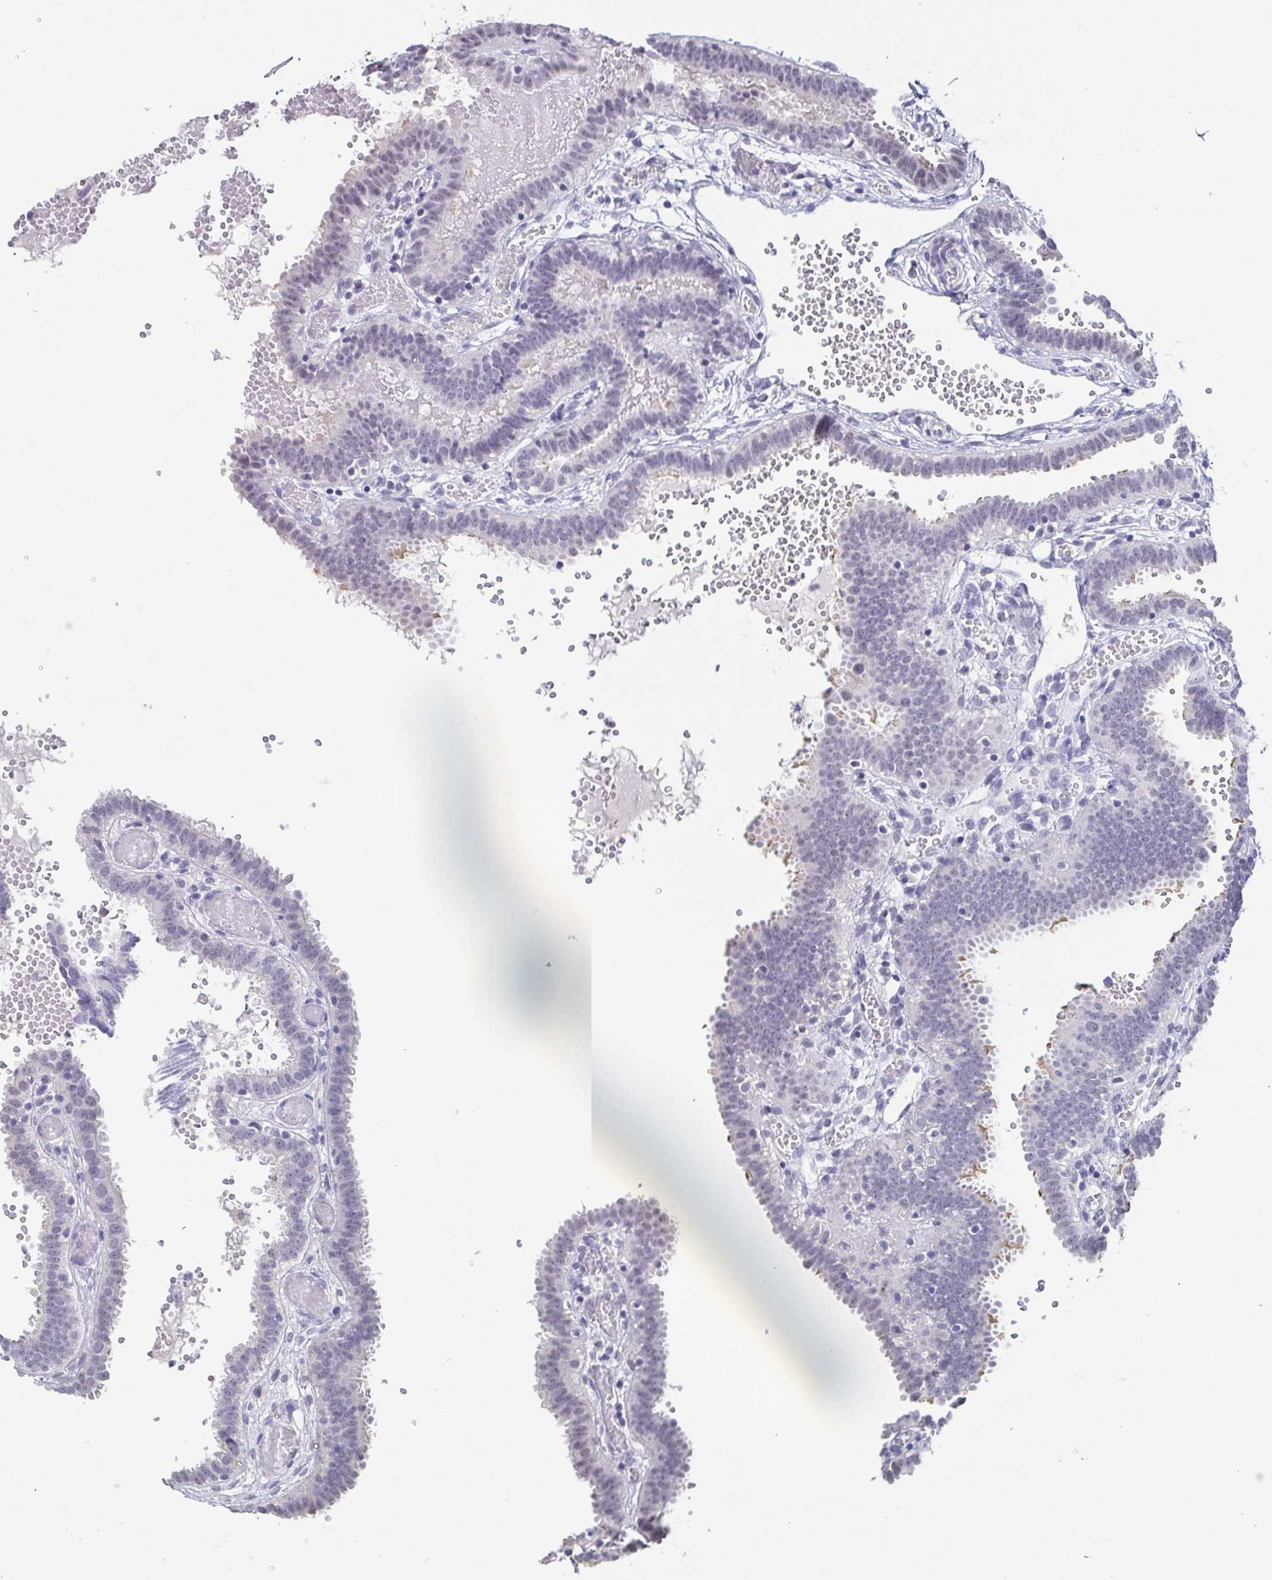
{"staining": {"intensity": "moderate", "quantity": "25%-75%", "location": "cytoplasmic/membranous"}, "tissue": "fallopian tube", "cell_type": "Glandular cells", "image_type": "normal", "snomed": [{"axis": "morphology", "description": "Normal tissue, NOS"}, {"axis": "topography", "description": "Fallopian tube"}], "caption": "Unremarkable fallopian tube demonstrates moderate cytoplasmic/membranous staining in approximately 25%-75% of glandular cells, visualized by immunohistochemistry. Nuclei are stained in blue.", "gene": "NEFH", "patient": {"sex": "female", "age": 37}}